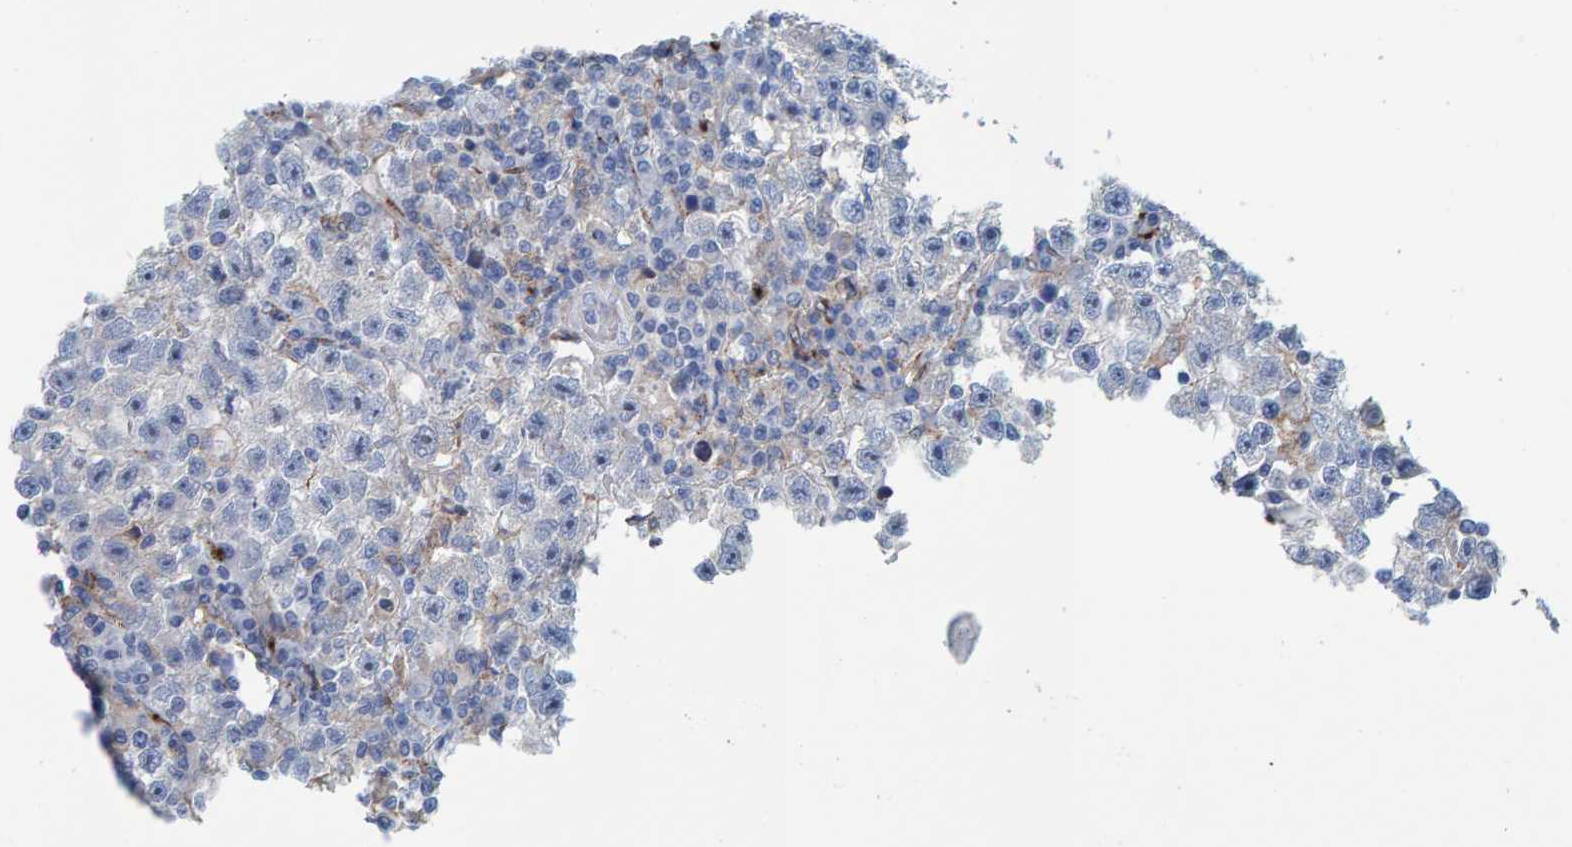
{"staining": {"intensity": "negative", "quantity": "none", "location": "none"}, "tissue": "testis cancer", "cell_type": "Tumor cells", "image_type": "cancer", "snomed": [{"axis": "morphology", "description": "Seminoma, NOS"}, {"axis": "topography", "description": "Testis"}], "caption": "Tumor cells are negative for brown protein staining in testis cancer.", "gene": "LRP1", "patient": {"sex": "male", "age": 22}}